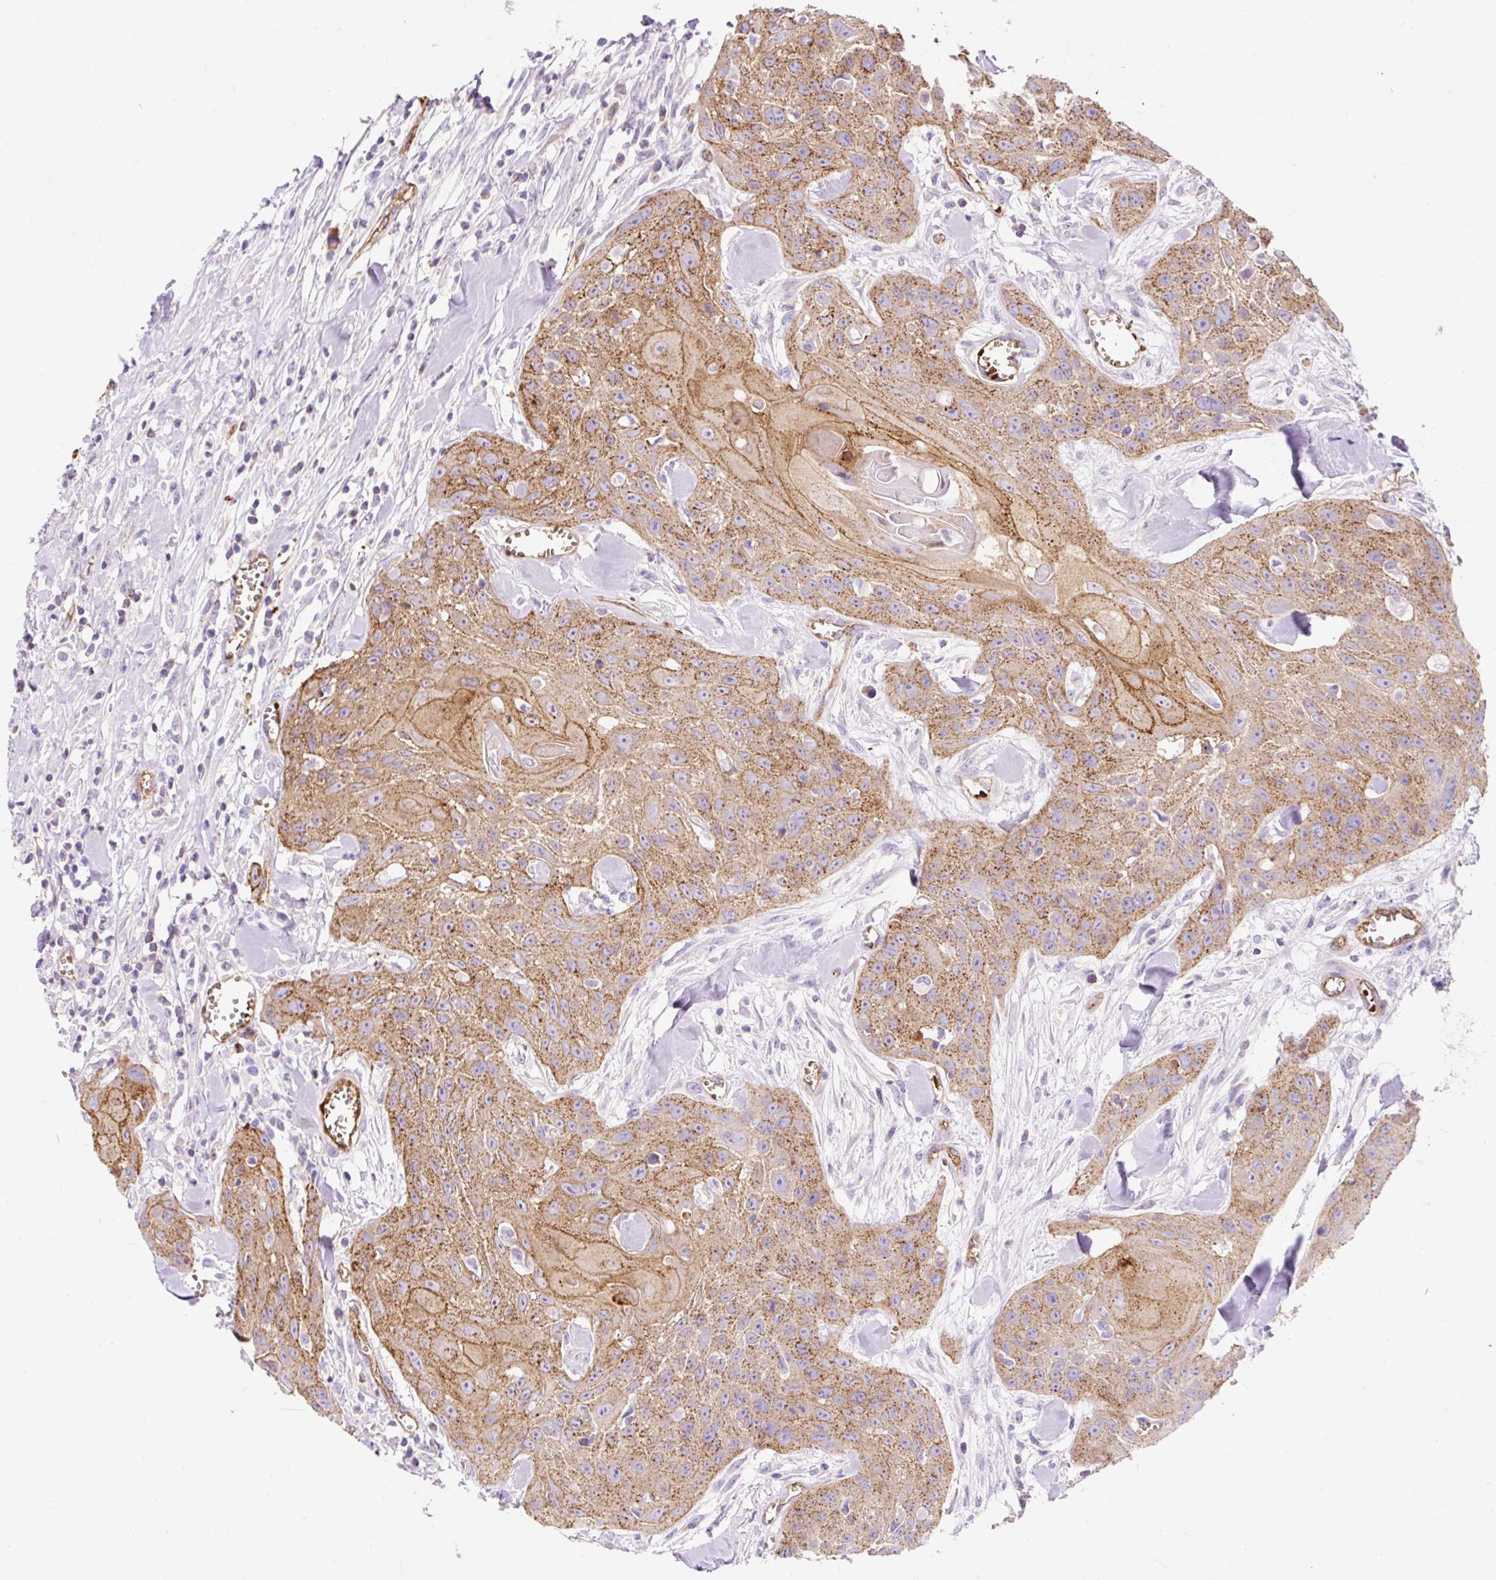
{"staining": {"intensity": "moderate", "quantity": ">75%", "location": "cytoplasmic/membranous"}, "tissue": "head and neck cancer", "cell_type": "Tumor cells", "image_type": "cancer", "snomed": [{"axis": "morphology", "description": "Squamous cell carcinoma, NOS"}, {"axis": "topography", "description": "Lymph node"}, {"axis": "topography", "description": "Salivary gland"}, {"axis": "topography", "description": "Head-Neck"}], "caption": "Moderate cytoplasmic/membranous expression for a protein is present in about >75% of tumor cells of squamous cell carcinoma (head and neck) using immunohistochemistry.", "gene": "HIP1R", "patient": {"sex": "female", "age": 74}}